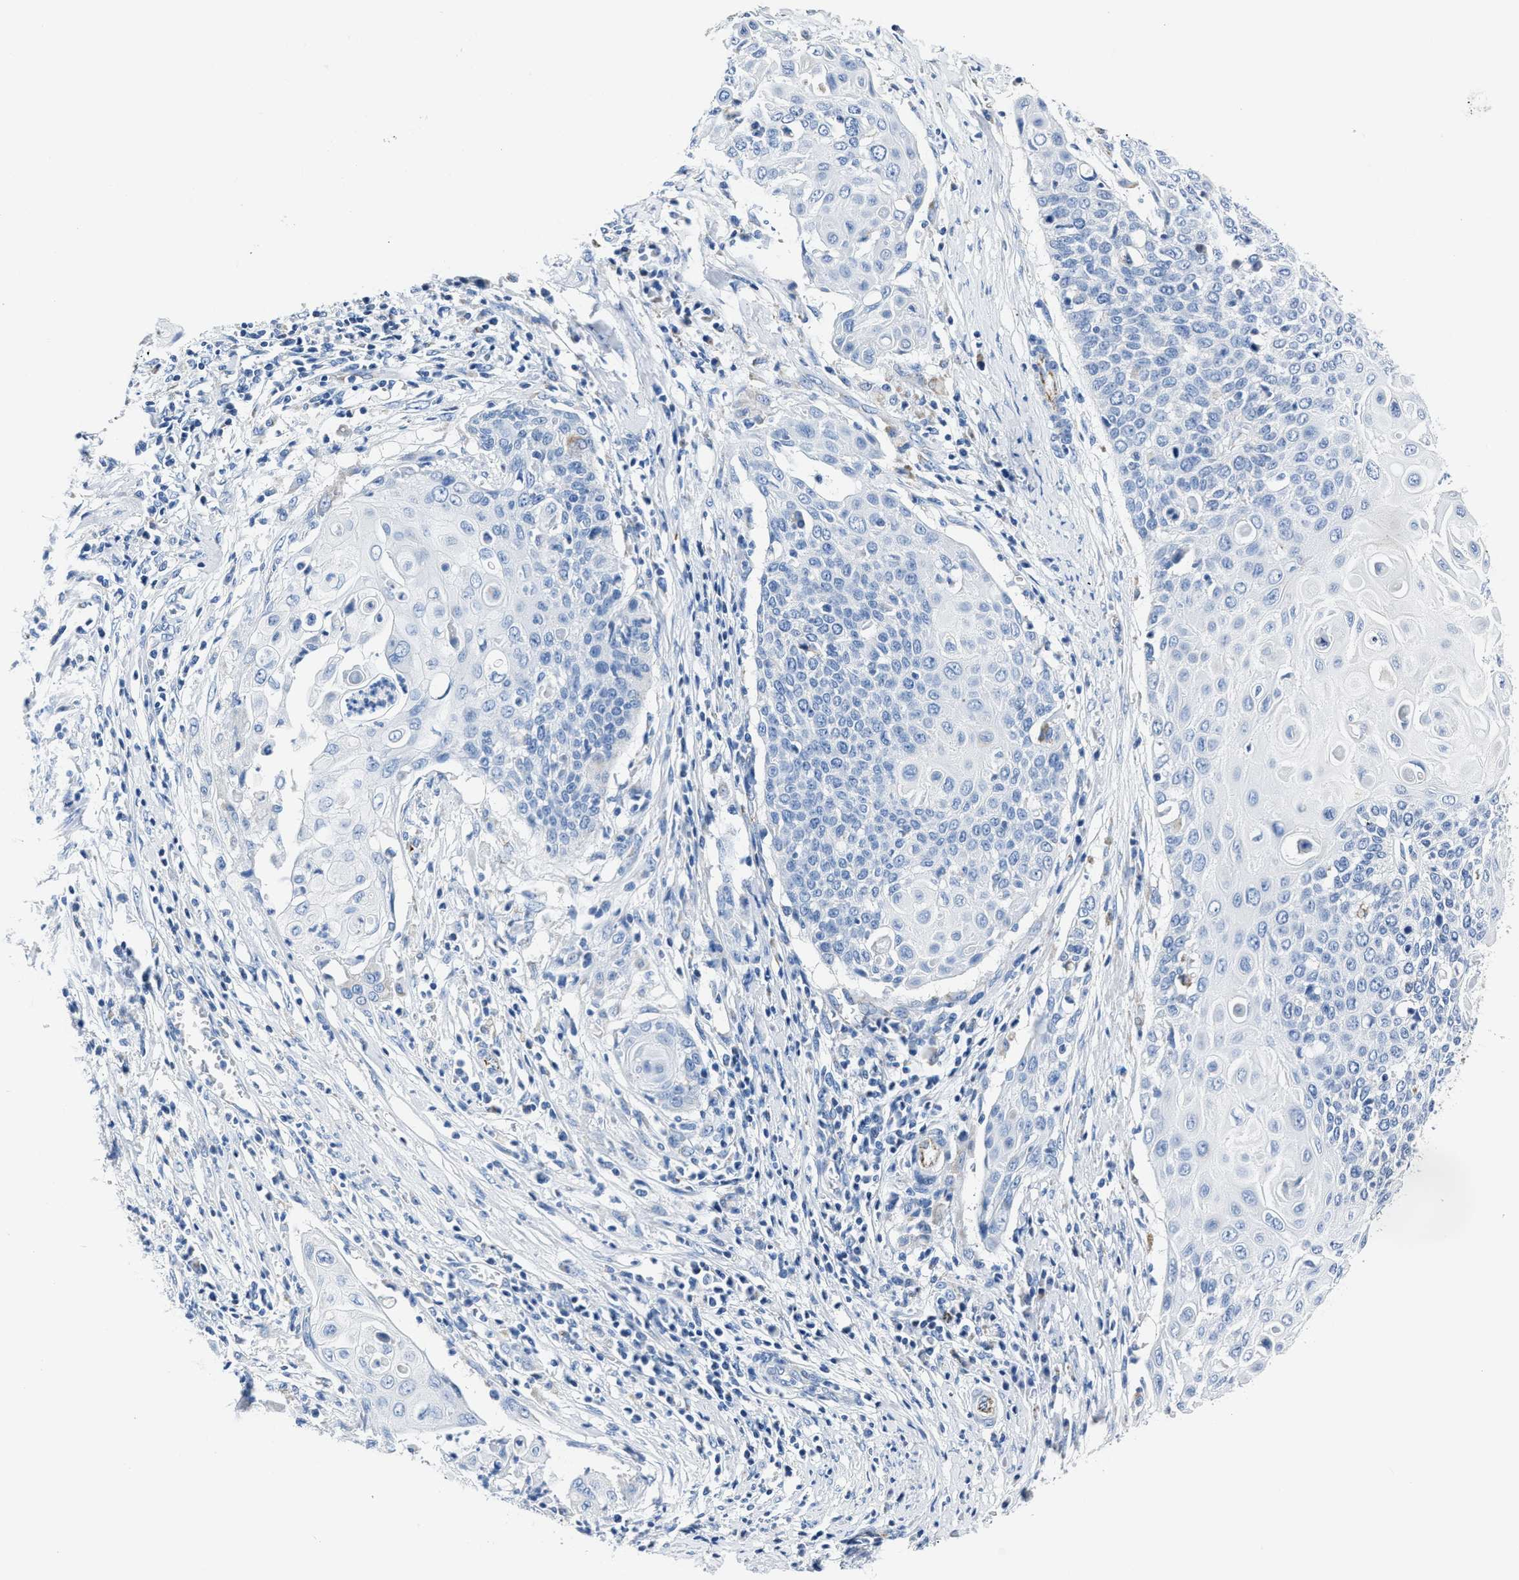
{"staining": {"intensity": "negative", "quantity": "none", "location": "none"}, "tissue": "cervical cancer", "cell_type": "Tumor cells", "image_type": "cancer", "snomed": [{"axis": "morphology", "description": "Squamous cell carcinoma, NOS"}, {"axis": "topography", "description": "Cervix"}], "caption": "Tumor cells show no significant protein expression in cervical squamous cell carcinoma.", "gene": "AMACR", "patient": {"sex": "female", "age": 39}}